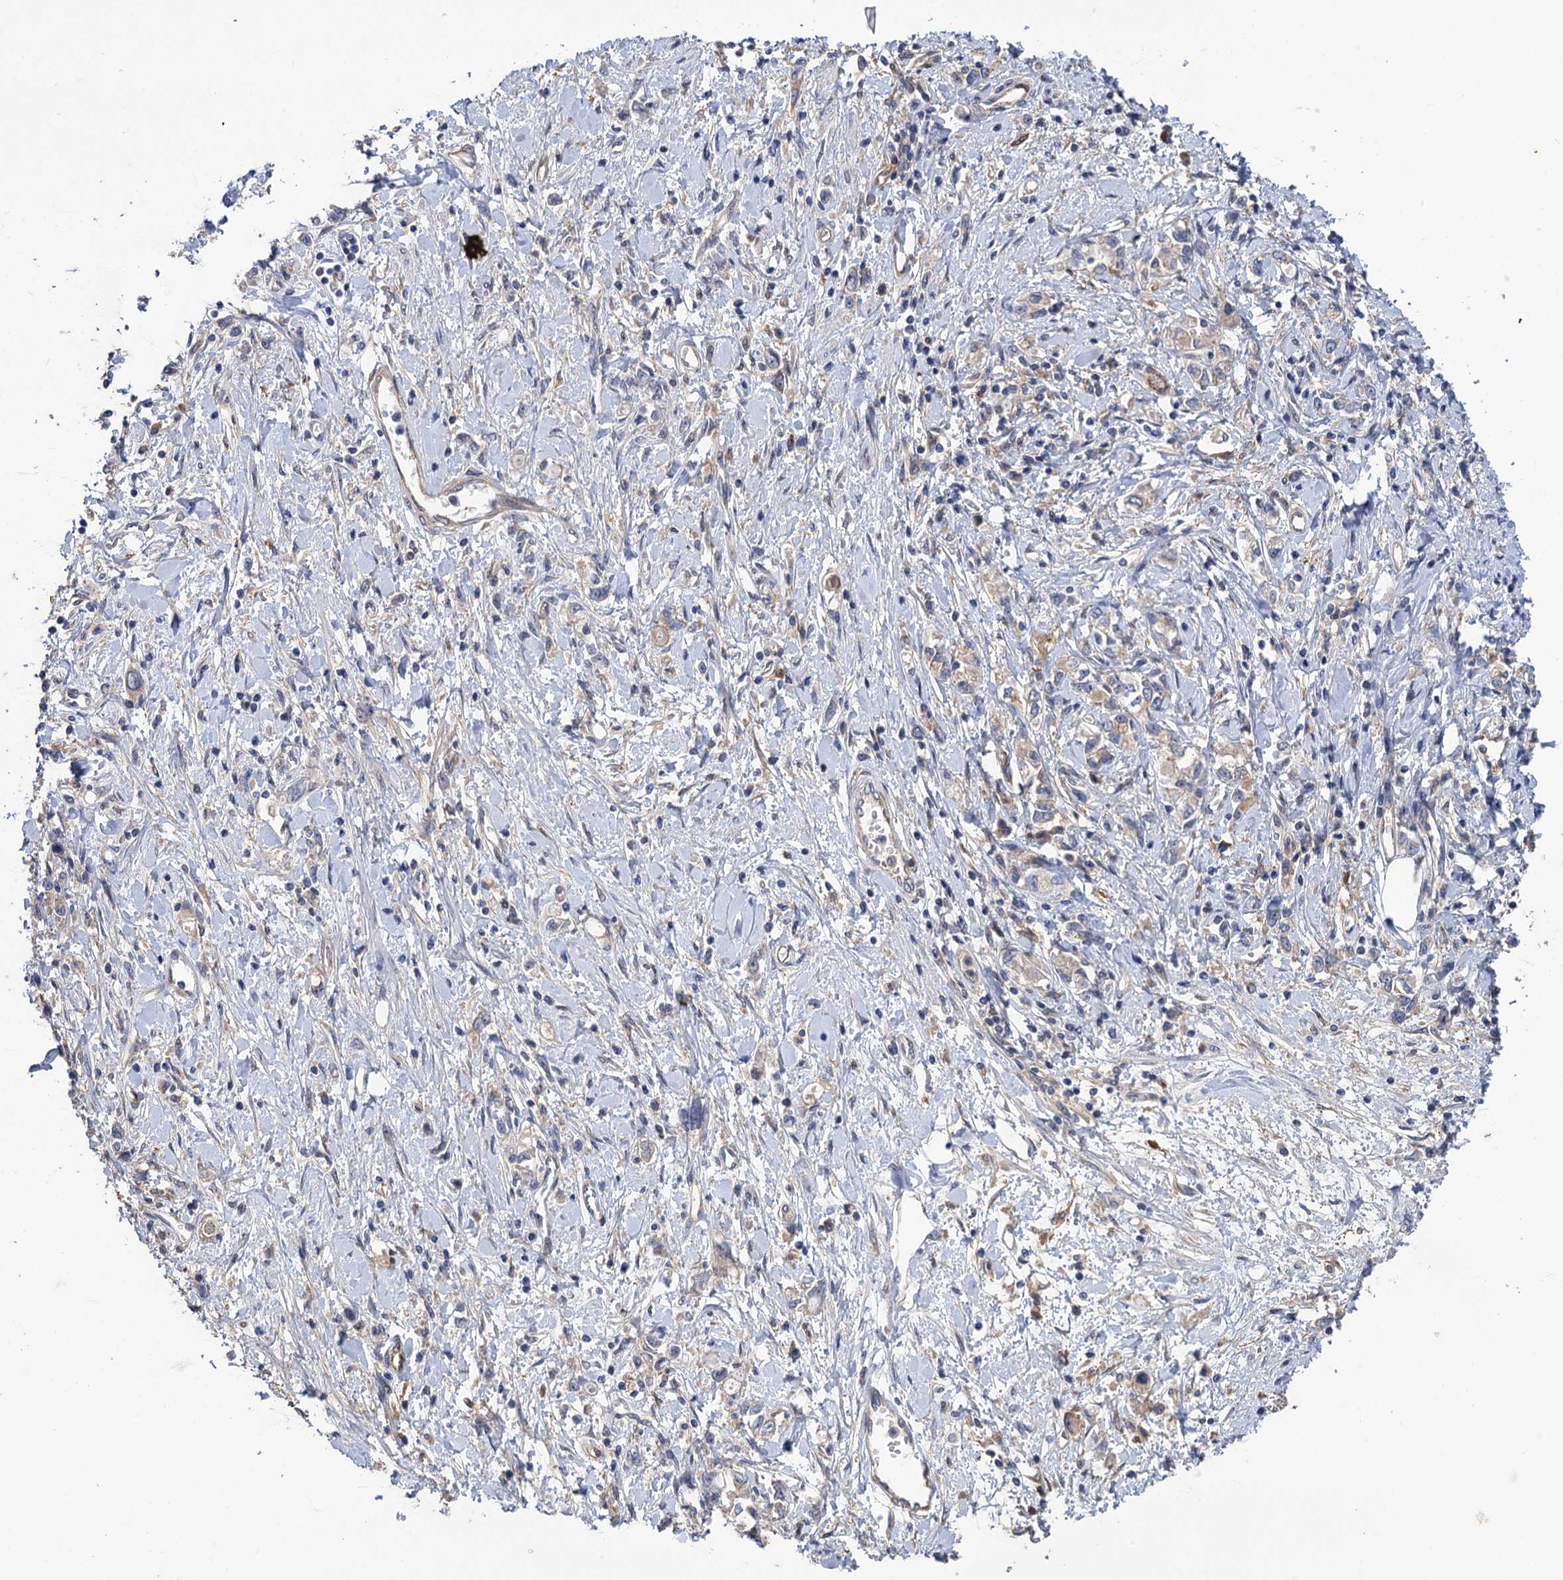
{"staining": {"intensity": "weak", "quantity": "<25%", "location": "cytoplasmic/membranous"}, "tissue": "stomach cancer", "cell_type": "Tumor cells", "image_type": "cancer", "snomed": [{"axis": "morphology", "description": "Adenocarcinoma, NOS"}, {"axis": "topography", "description": "Stomach"}], "caption": "The immunohistochemistry micrograph has no significant positivity in tumor cells of stomach cancer (adenocarcinoma) tissue.", "gene": "NEK8", "patient": {"sex": "female", "age": 76}}